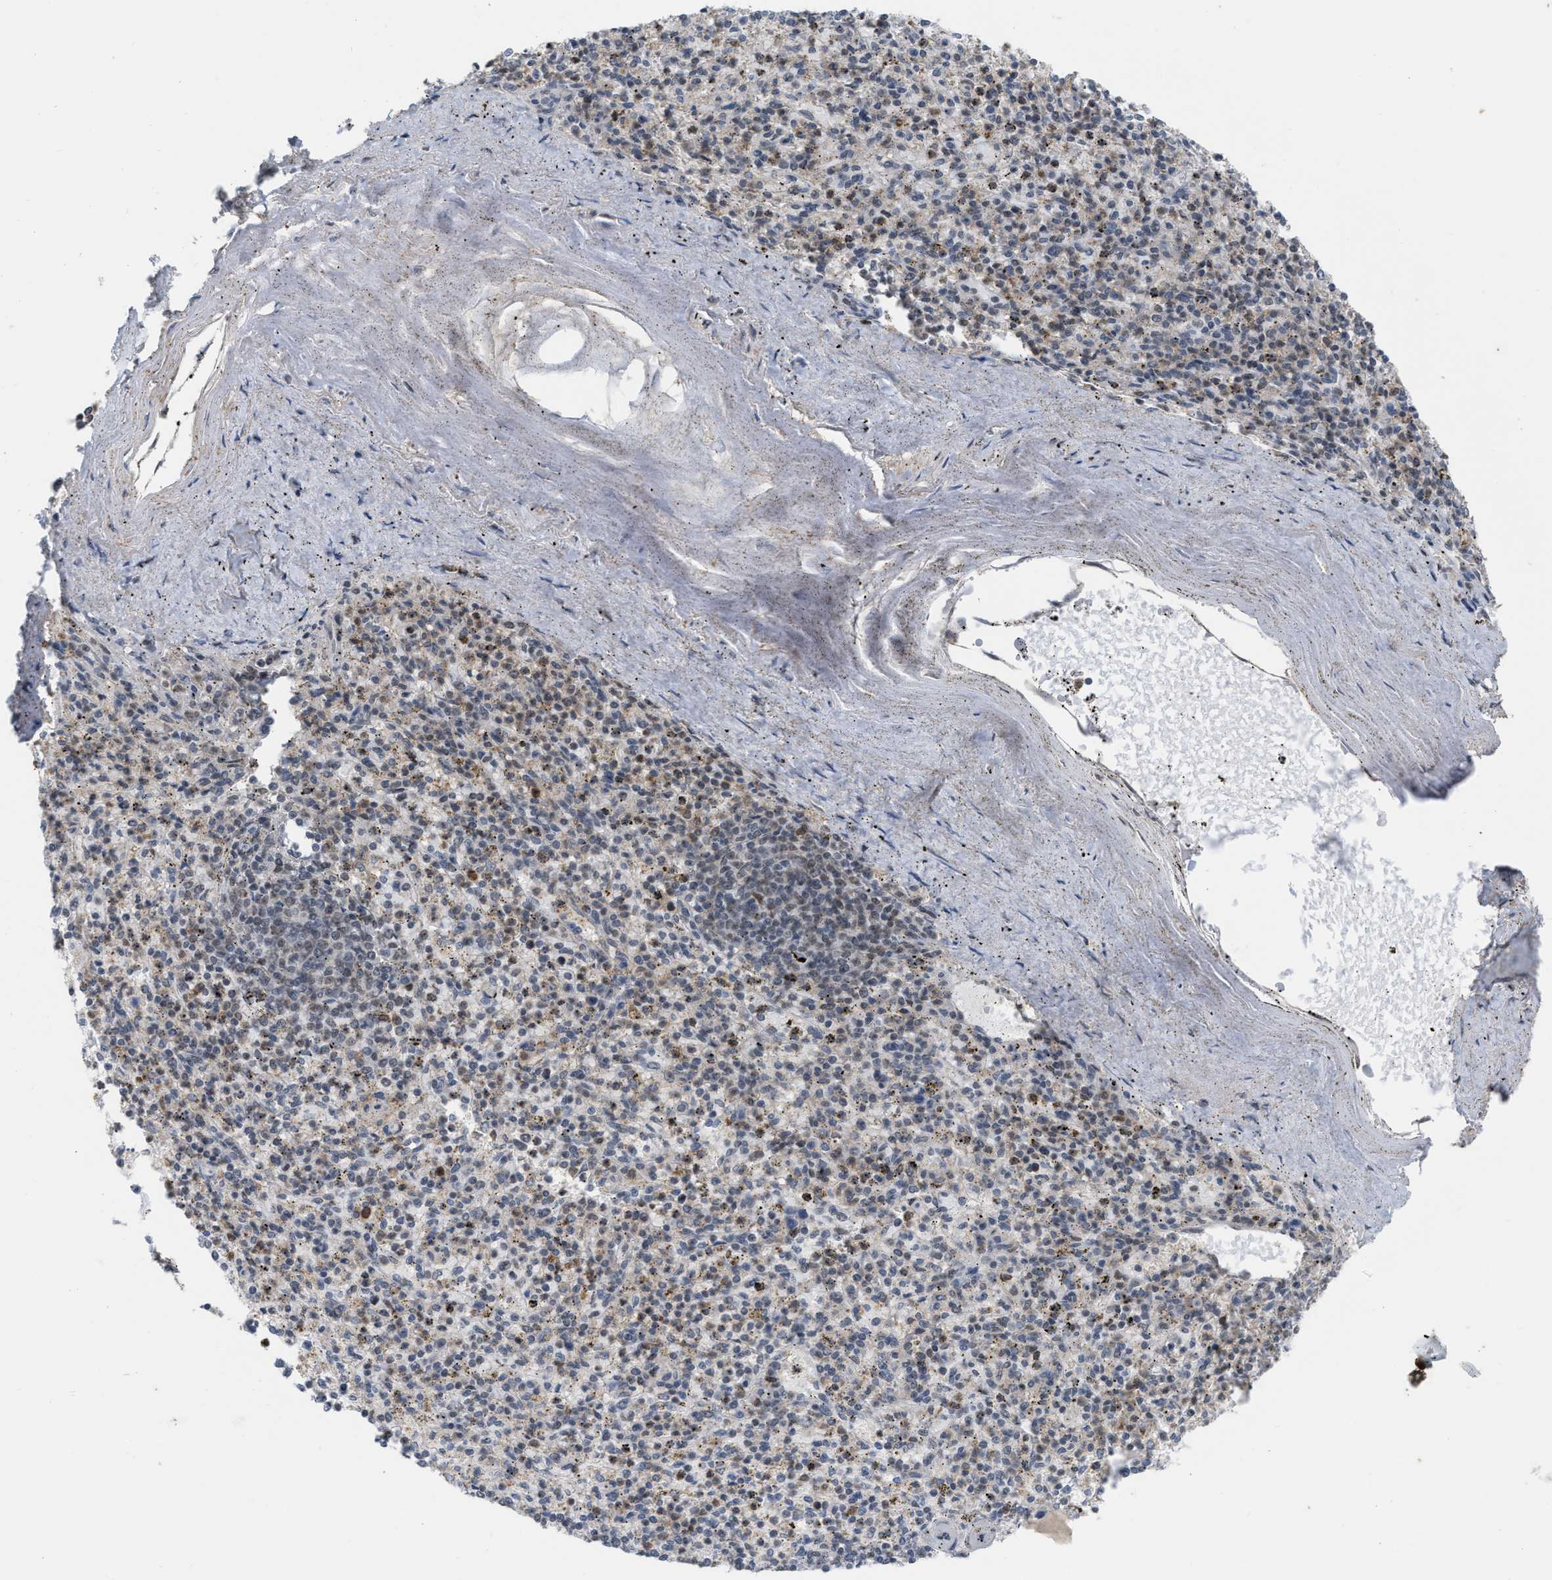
{"staining": {"intensity": "weak", "quantity": "<25%", "location": "cytoplasmic/membranous"}, "tissue": "spleen", "cell_type": "Cells in red pulp", "image_type": "normal", "snomed": [{"axis": "morphology", "description": "Normal tissue, NOS"}, {"axis": "topography", "description": "Spleen"}], "caption": "Protein analysis of benign spleen shows no significant expression in cells in red pulp.", "gene": "BAIAP2L1", "patient": {"sex": "male", "age": 72}}